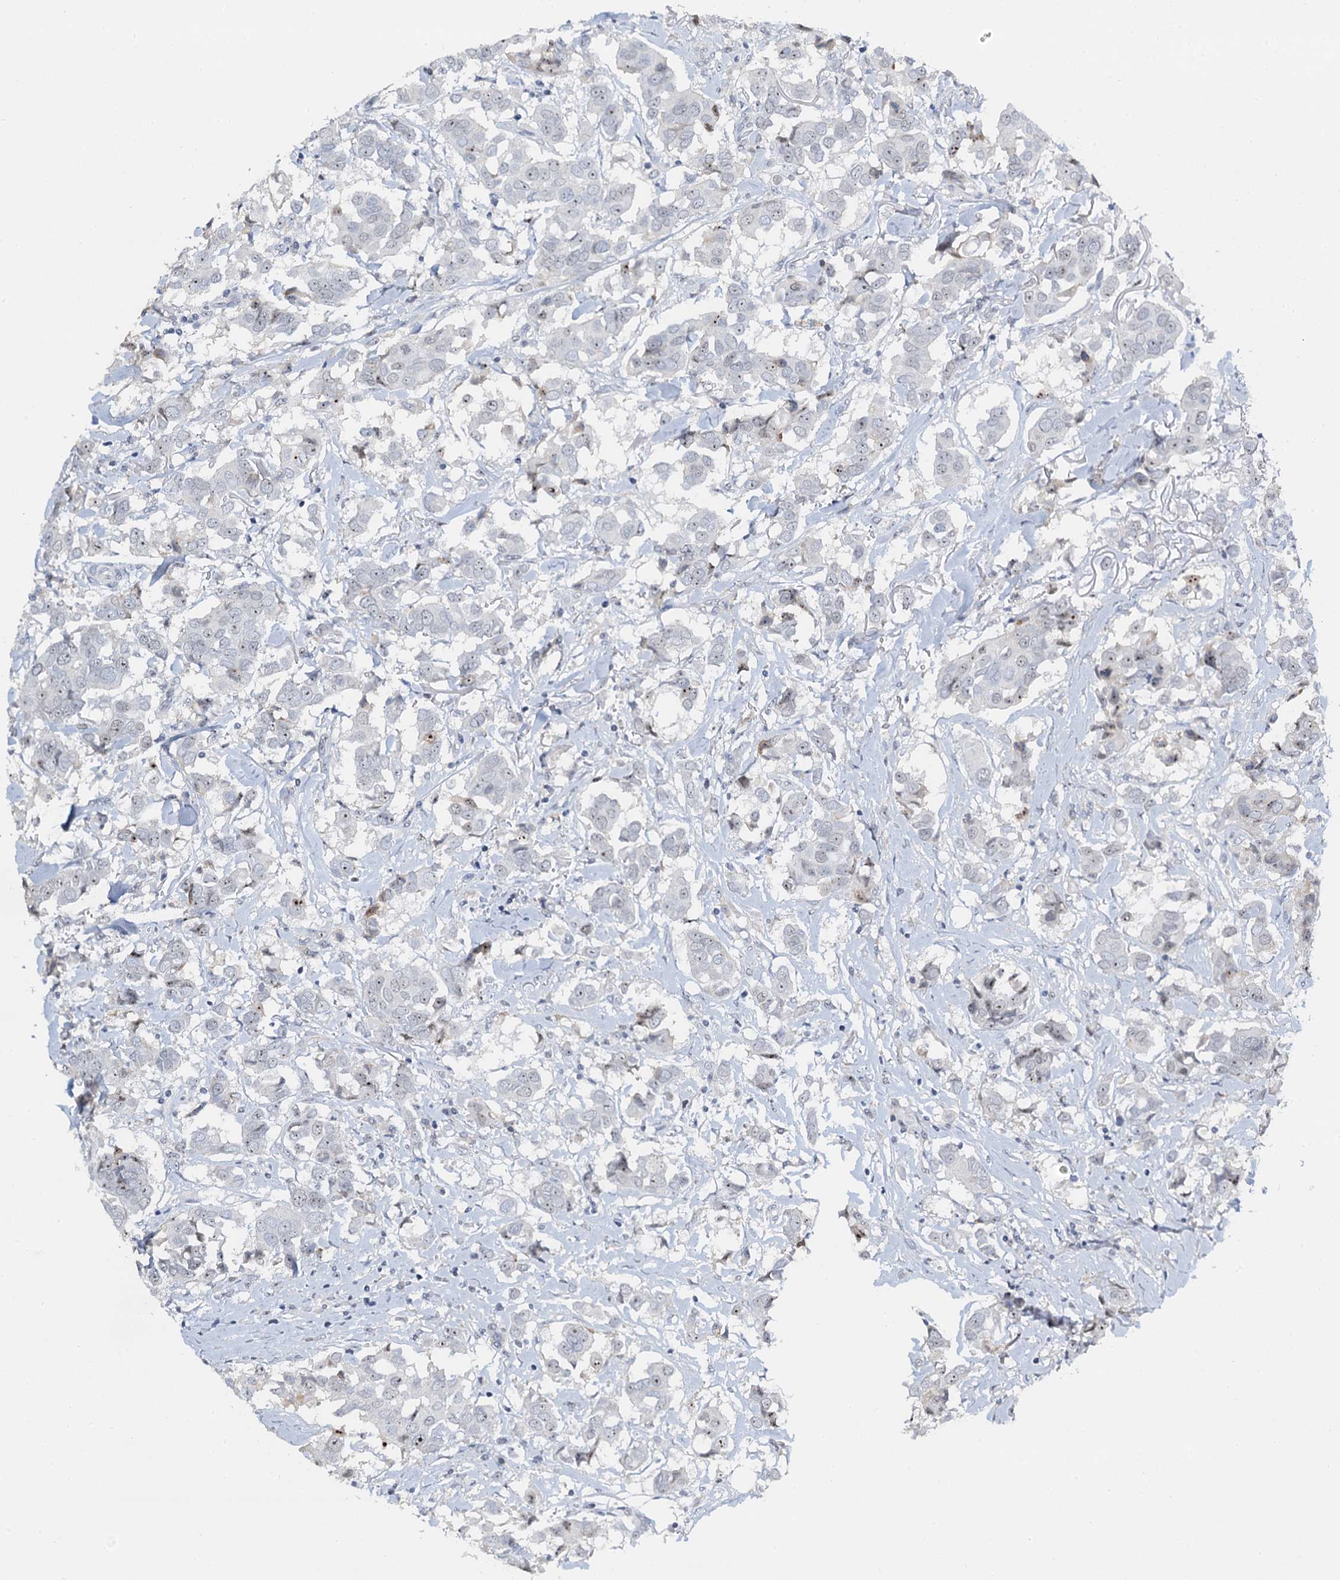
{"staining": {"intensity": "weak", "quantity": "<25%", "location": "nuclear"}, "tissue": "breast cancer", "cell_type": "Tumor cells", "image_type": "cancer", "snomed": [{"axis": "morphology", "description": "Duct carcinoma"}, {"axis": "topography", "description": "Breast"}], "caption": "High power microscopy histopathology image of an IHC photomicrograph of breast cancer, revealing no significant positivity in tumor cells.", "gene": "NOP2", "patient": {"sex": "female", "age": 80}}